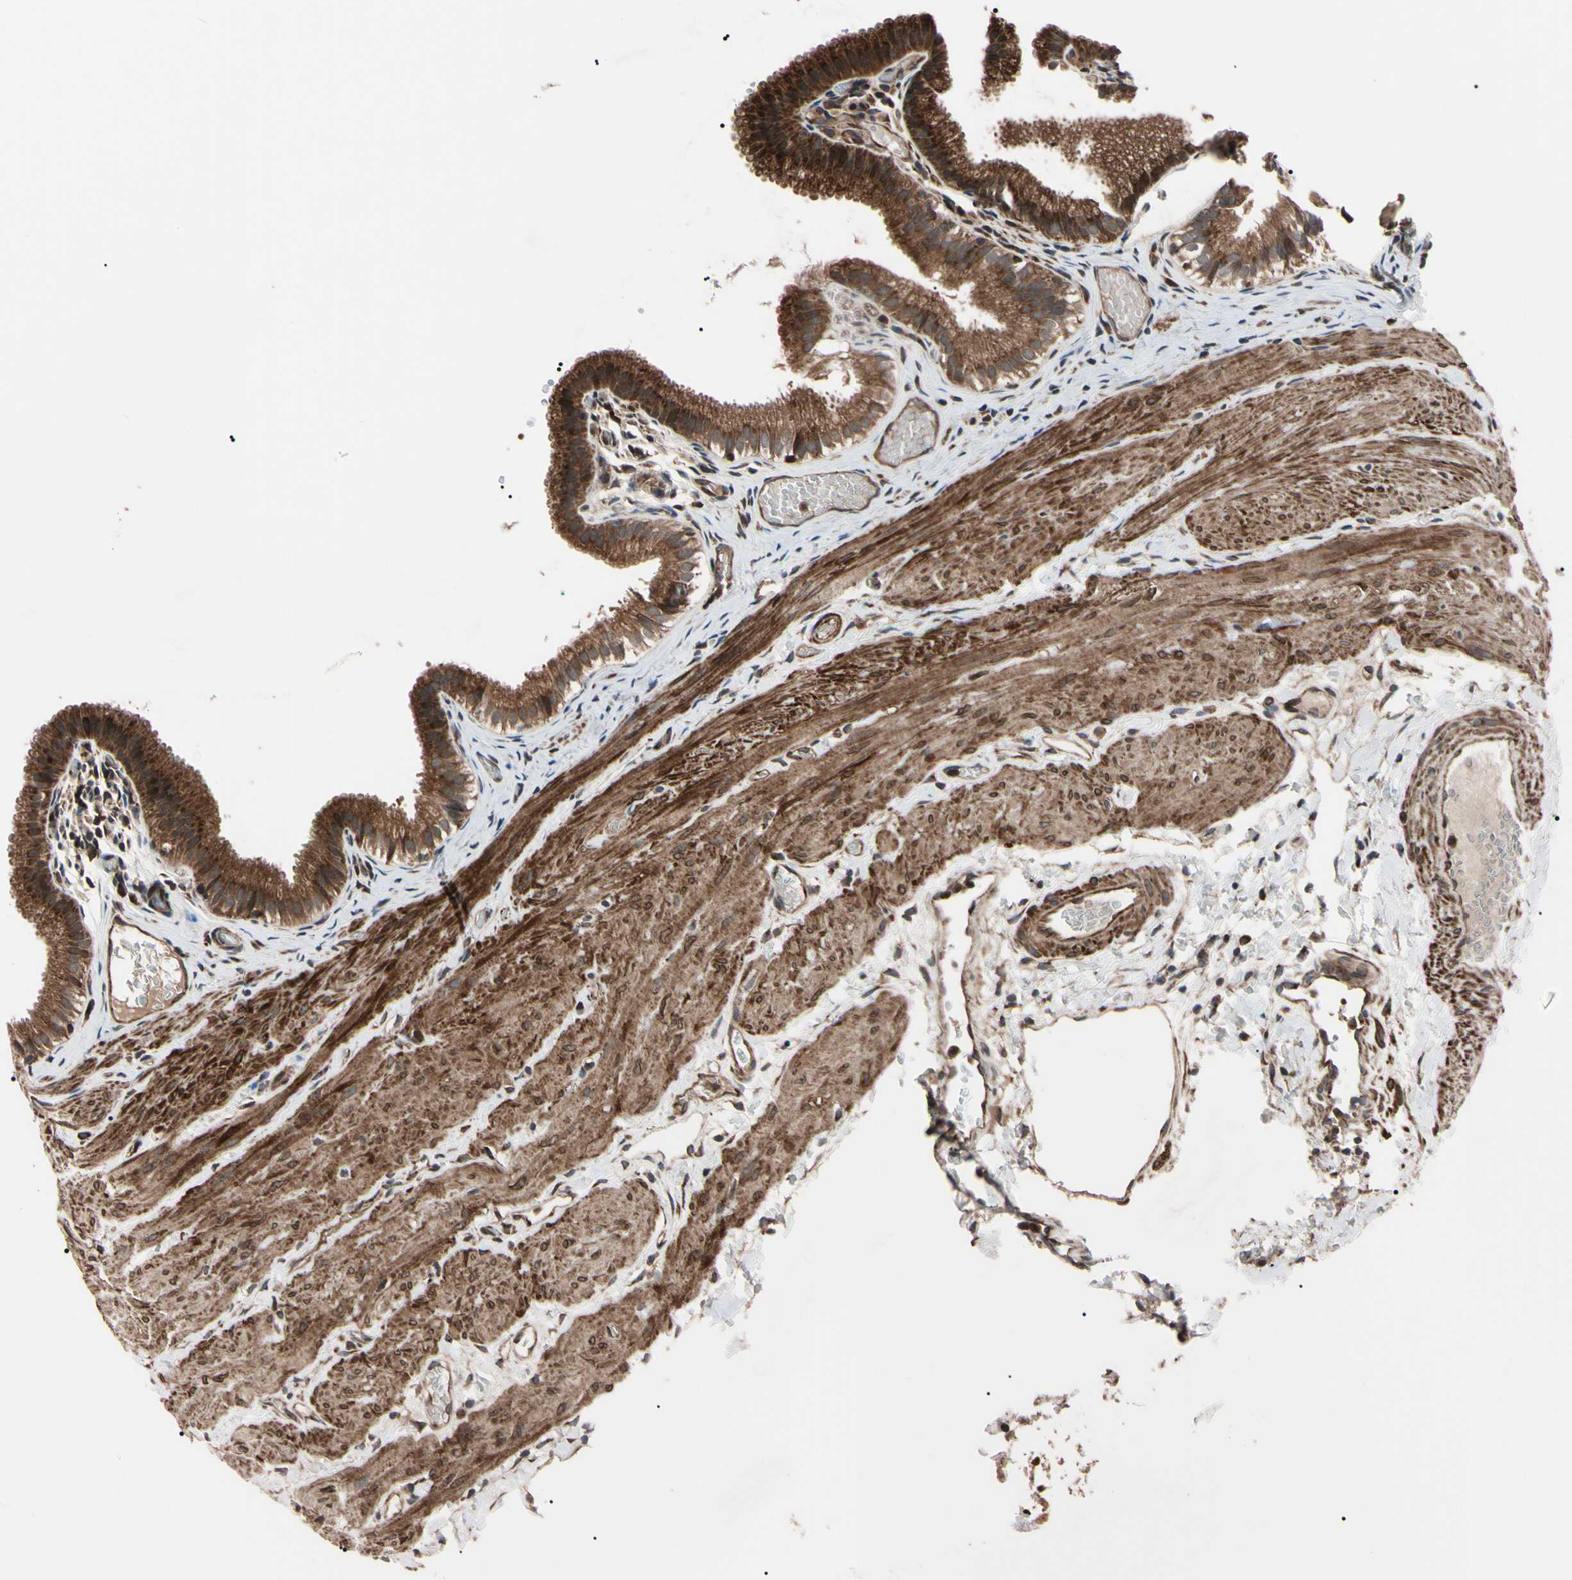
{"staining": {"intensity": "strong", "quantity": ">75%", "location": "cytoplasmic/membranous"}, "tissue": "gallbladder", "cell_type": "Glandular cells", "image_type": "normal", "snomed": [{"axis": "morphology", "description": "Normal tissue, NOS"}, {"axis": "topography", "description": "Gallbladder"}], "caption": "Strong cytoplasmic/membranous staining for a protein is seen in approximately >75% of glandular cells of normal gallbladder using immunohistochemistry (IHC).", "gene": "GUCY1B1", "patient": {"sex": "female", "age": 26}}